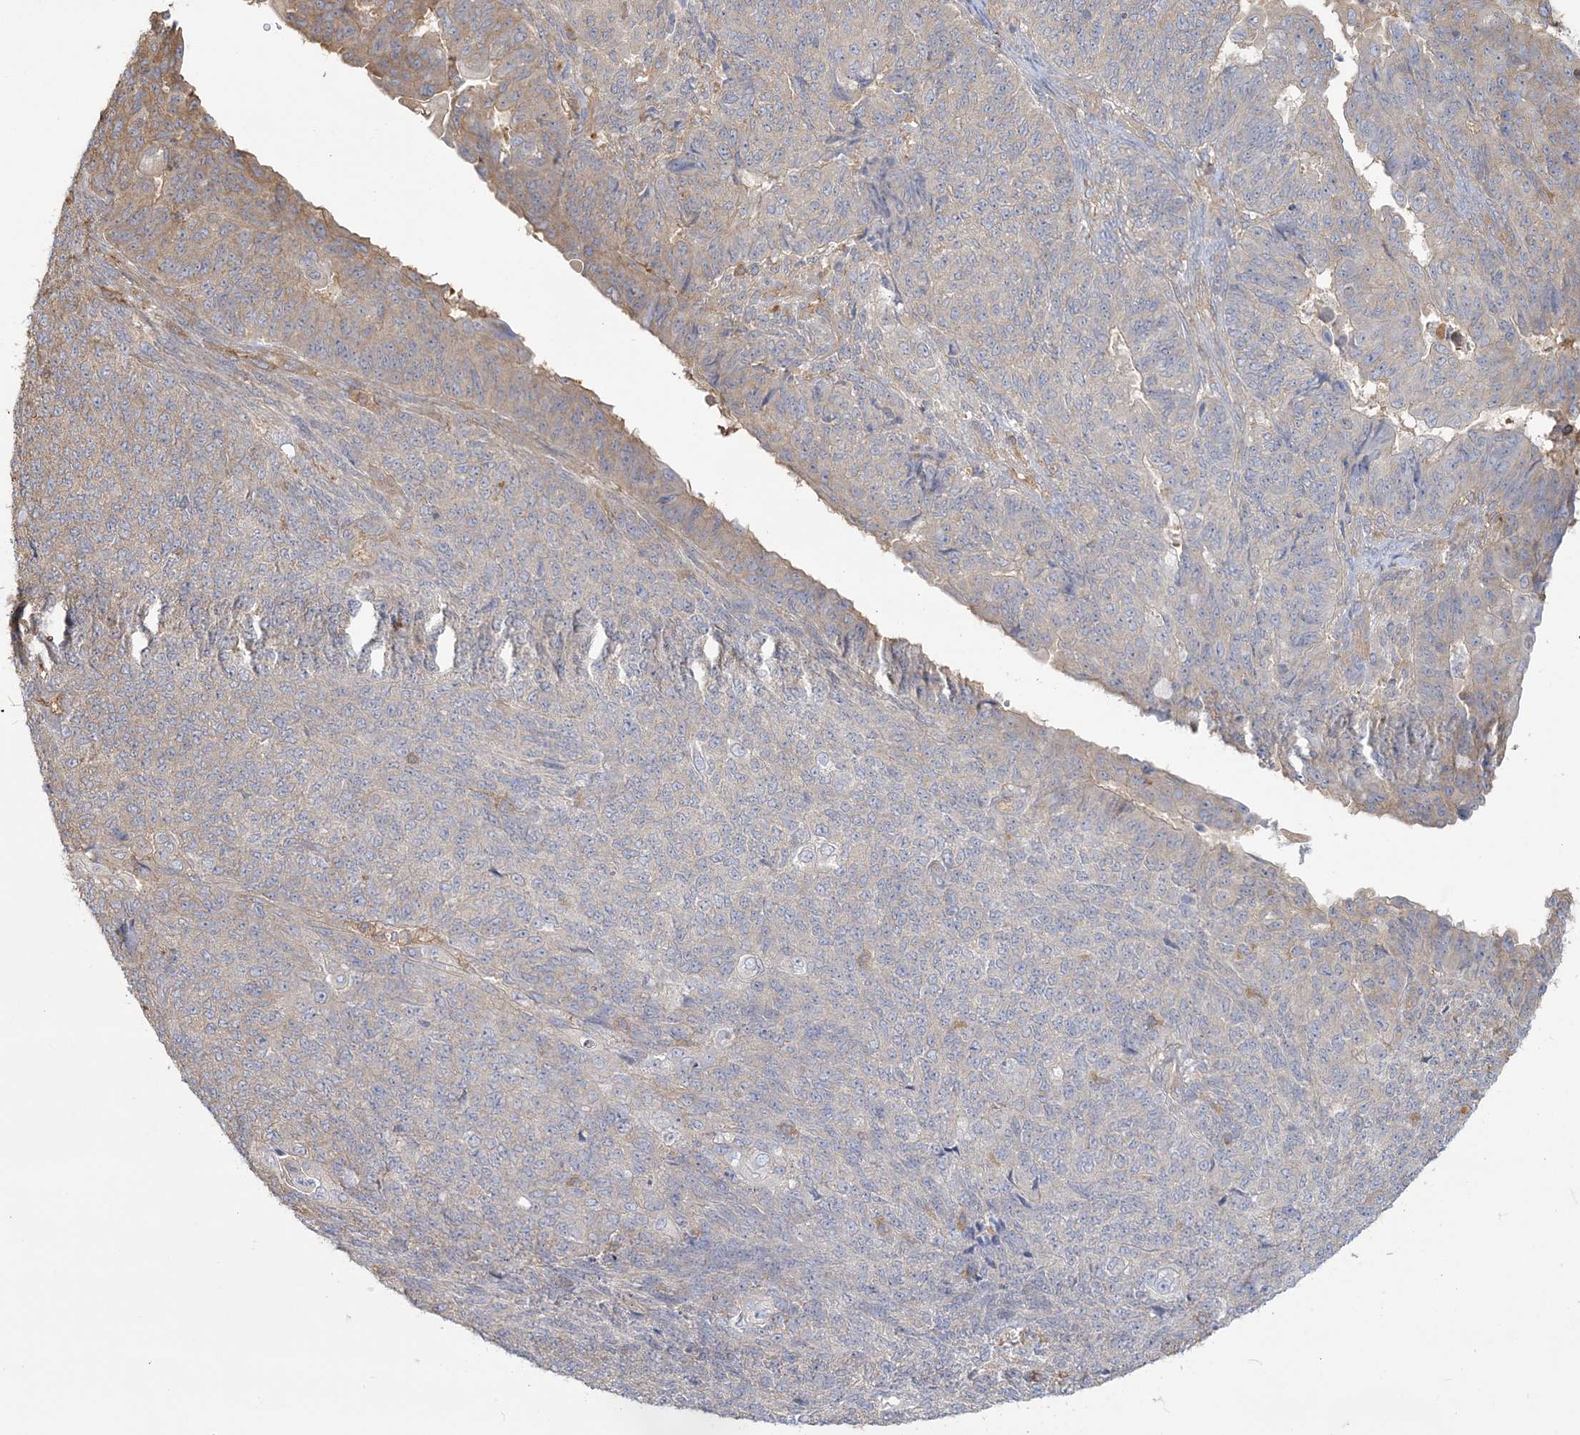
{"staining": {"intensity": "weak", "quantity": "<25%", "location": "cytoplasmic/membranous"}, "tissue": "endometrial cancer", "cell_type": "Tumor cells", "image_type": "cancer", "snomed": [{"axis": "morphology", "description": "Adenocarcinoma, NOS"}, {"axis": "topography", "description": "Endometrium"}], "caption": "This is an IHC photomicrograph of human endometrial adenocarcinoma. There is no positivity in tumor cells.", "gene": "ANKS1A", "patient": {"sex": "female", "age": 32}}